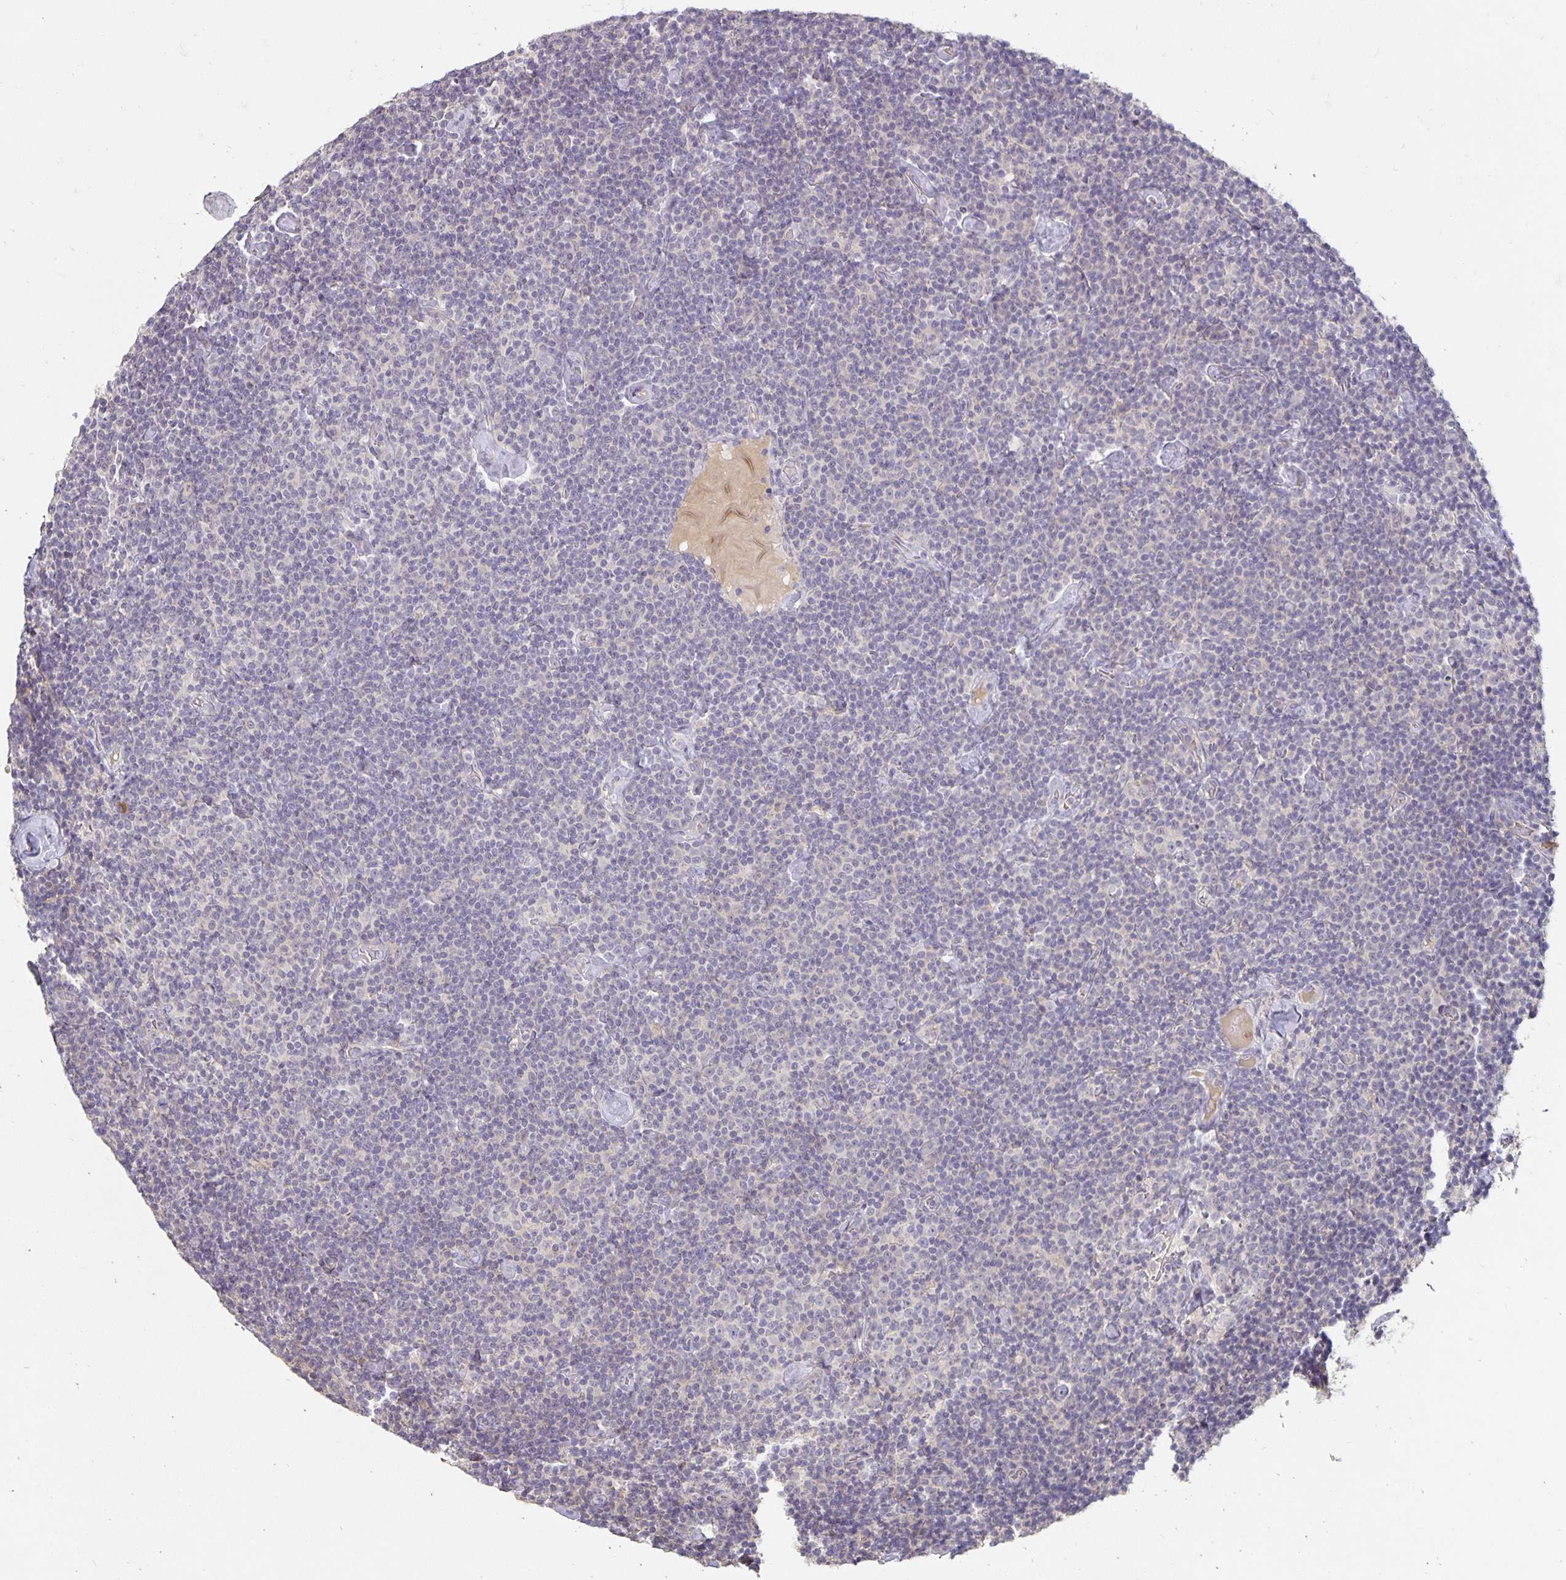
{"staining": {"intensity": "negative", "quantity": "none", "location": "none"}, "tissue": "lymphoma", "cell_type": "Tumor cells", "image_type": "cancer", "snomed": [{"axis": "morphology", "description": "Malignant lymphoma, non-Hodgkin's type, Low grade"}, {"axis": "topography", "description": "Lymph node"}], "caption": "IHC image of low-grade malignant lymphoma, non-Hodgkin's type stained for a protein (brown), which exhibits no expression in tumor cells.", "gene": "CST6", "patient": {"sex": "male", "age": 81}}